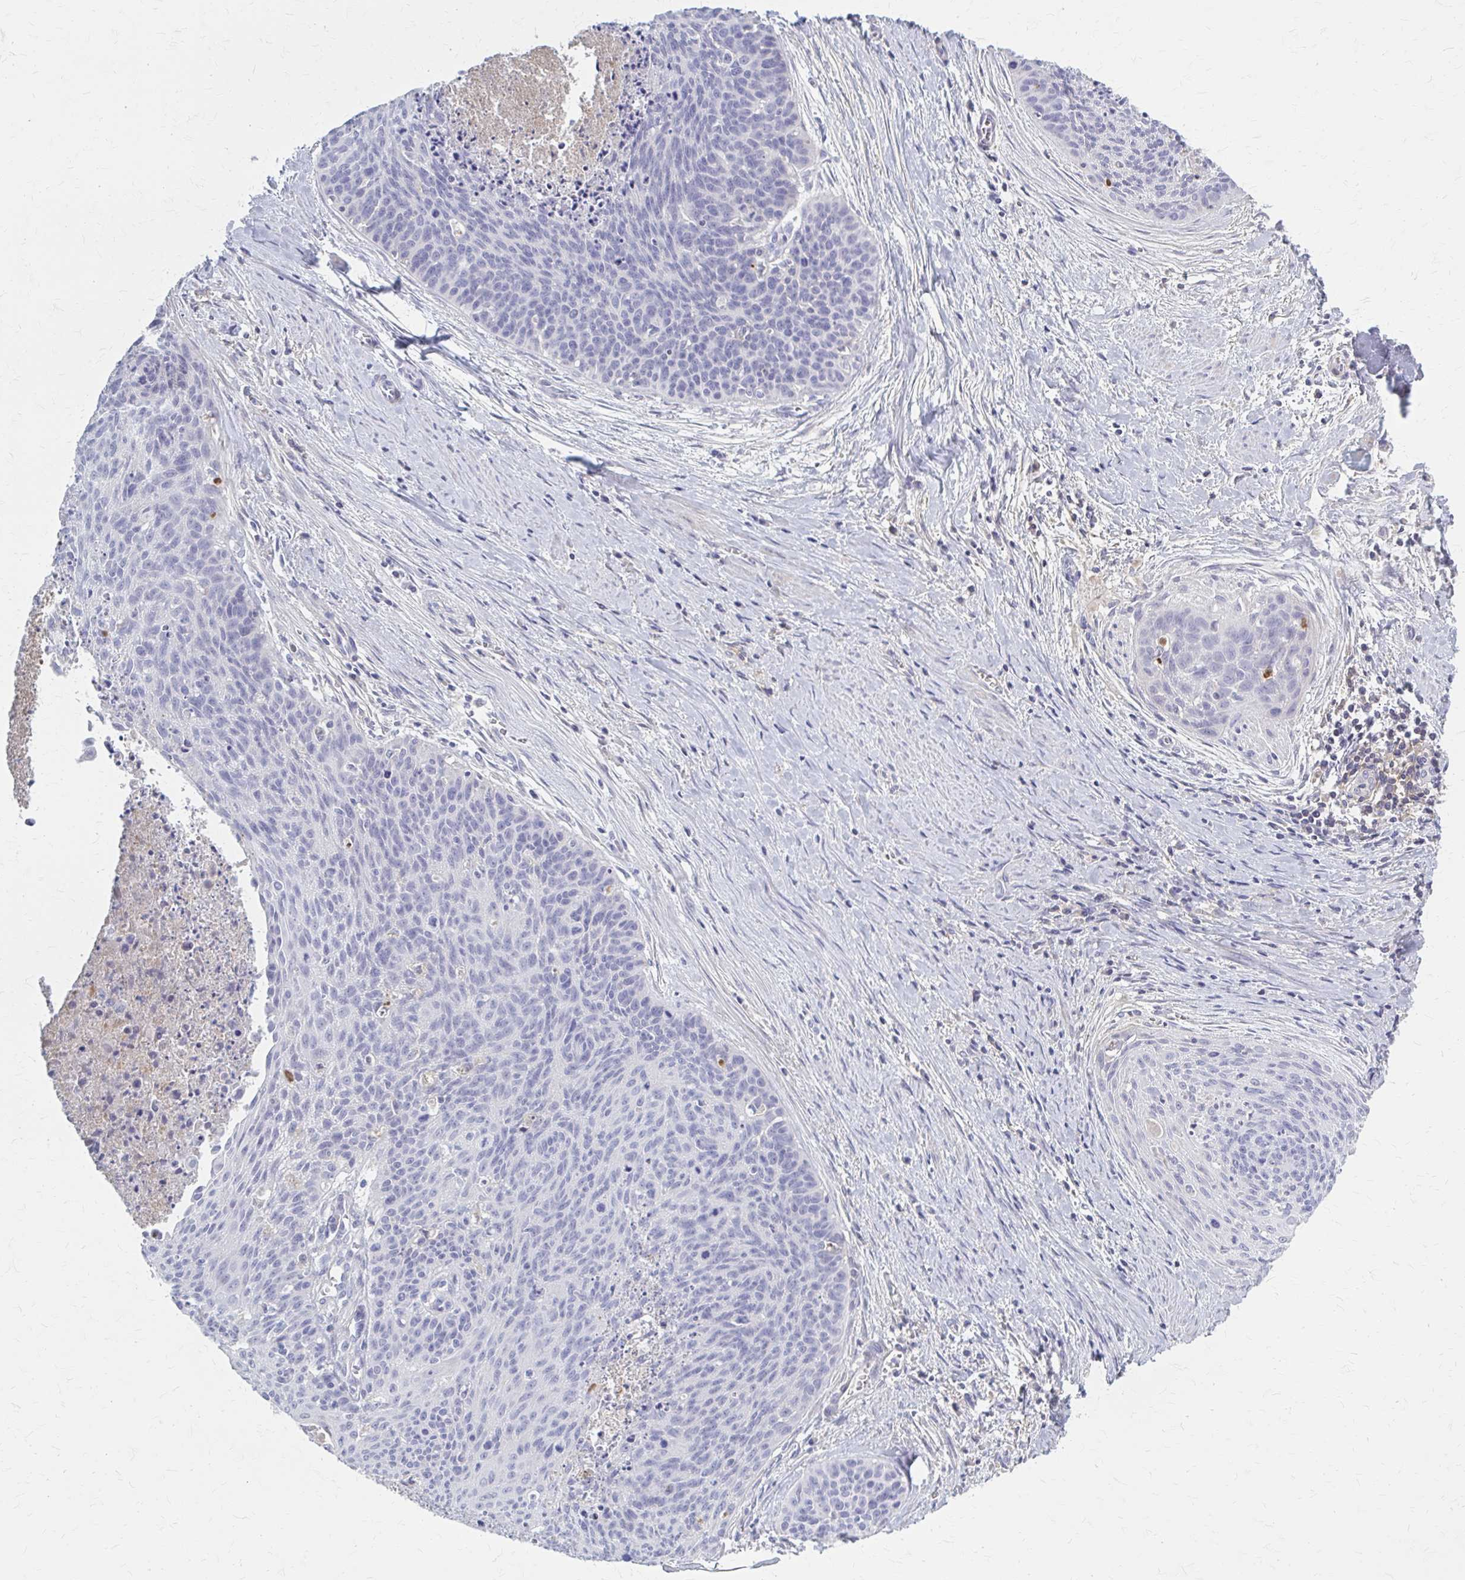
{"staining": {"intensity": "negative", "quantity": "none", "location": "none"}, "tissue": "cervical cancer", "cell_type": "Tumor cells", "image_type": "cancer", "snomed": [{"axis": "morphology", "description": "Squamous cell carcinoma, NOS"}, {"axis": "topography", "description": "Cervix"}], "caption": "Cervical cancer stained for a protein using immunohistochemistry exhibits no expression tumor cells.", "gene": "SERPIND1", "patient": {"sex": "female", "age": 55}}